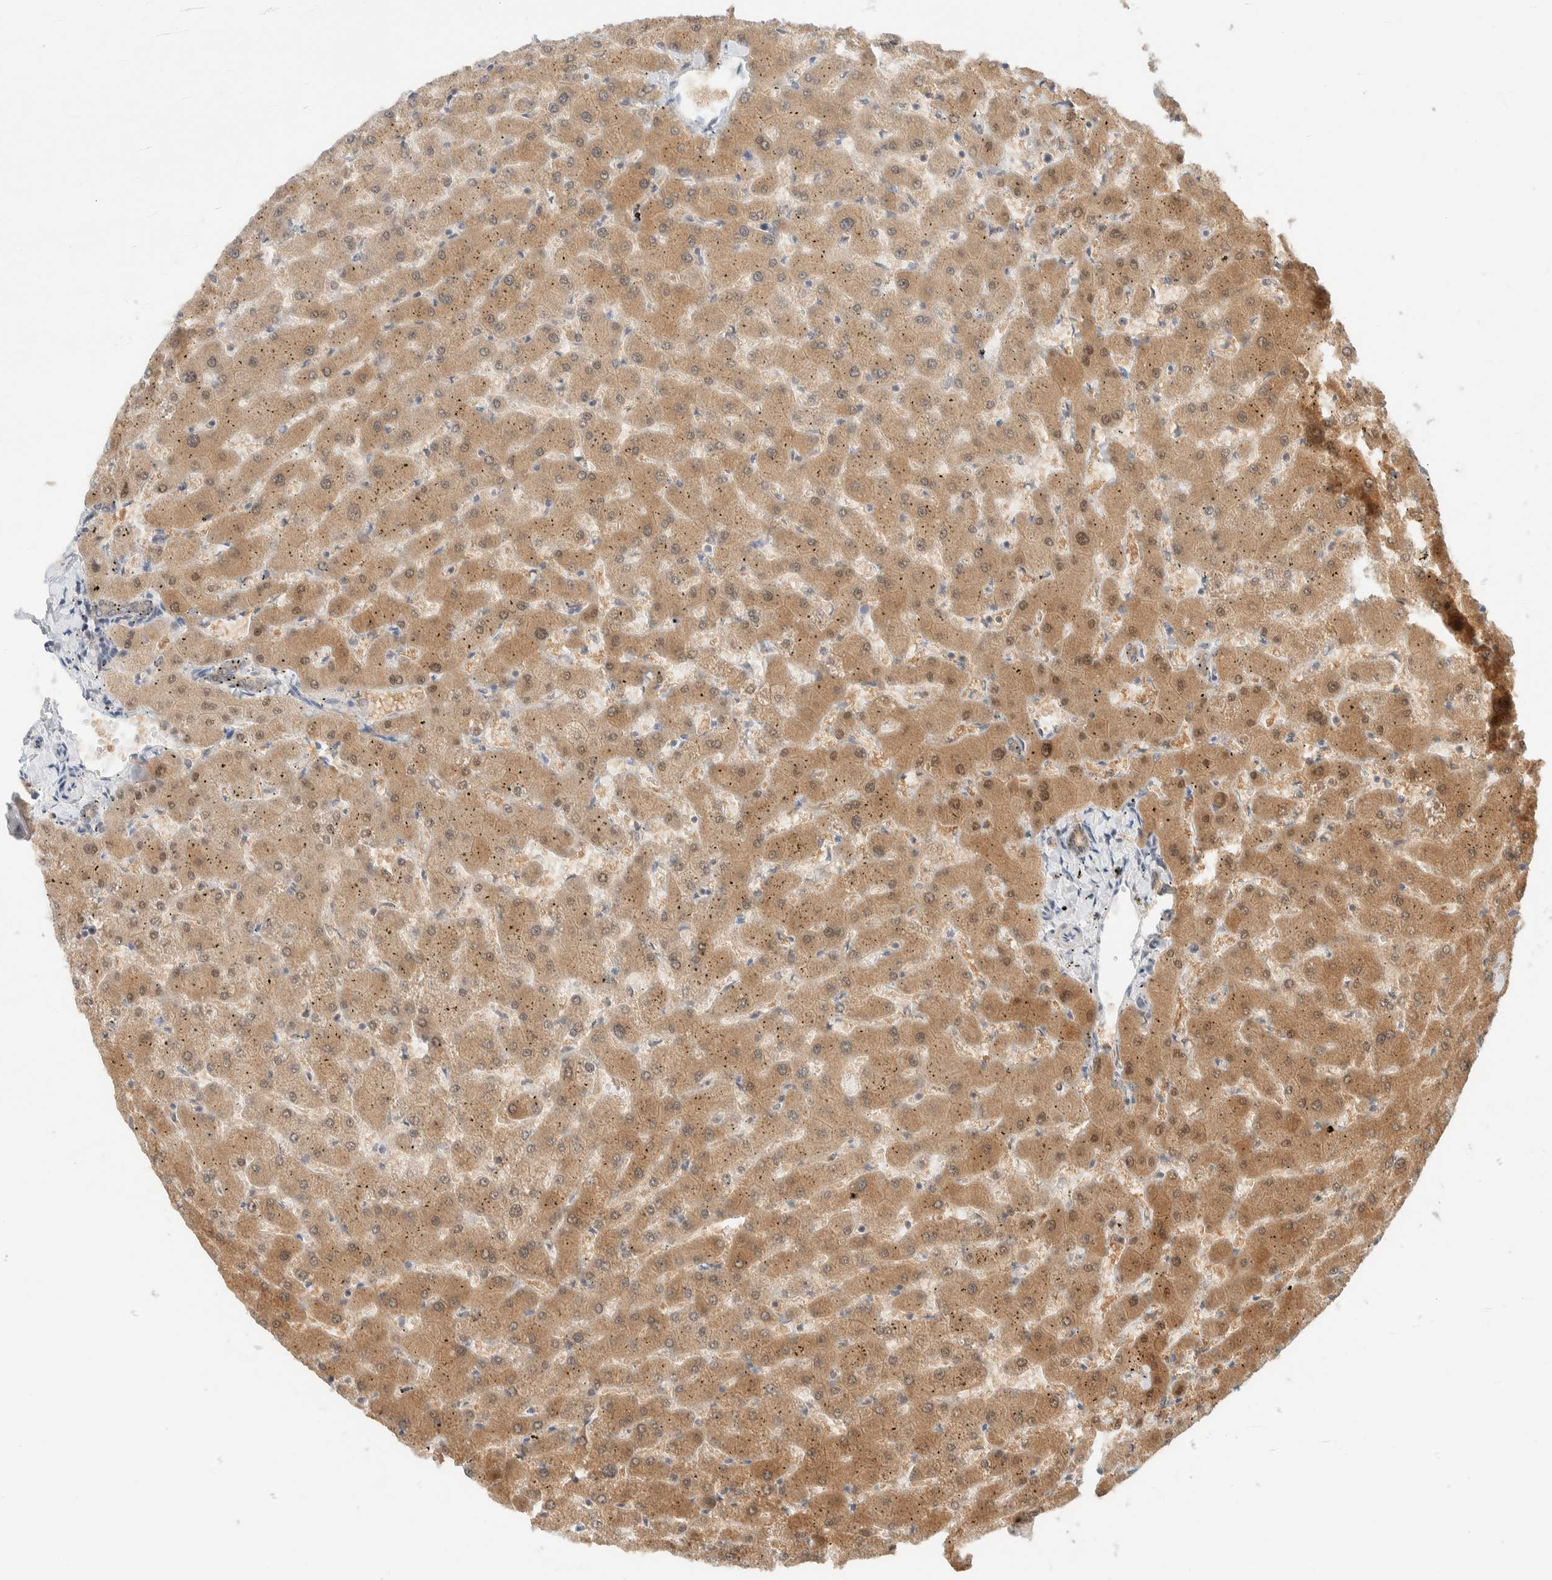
{"staining": {"intensity": "weak", "quantity": ">75%", "location": "cytoplasmic/membranous"}, "tissue": "liver", "cell_type": "Cholangiocytes", "image_type": "normal", "snomed": [{"axis": "morphology", "description": "Normal tissue, NOS"}, {"axis": "topography", "description": "Liver"}], "caption": "An immunohistochemistry (IHC) photomicrograph of benign tissue is shown. Protein staining in brown shows weak cytoplasmic/membranous positivity in liver within cholangiocytes.", "gene": "C8orf76", "patient": {"sex": "female", "age": 63}}